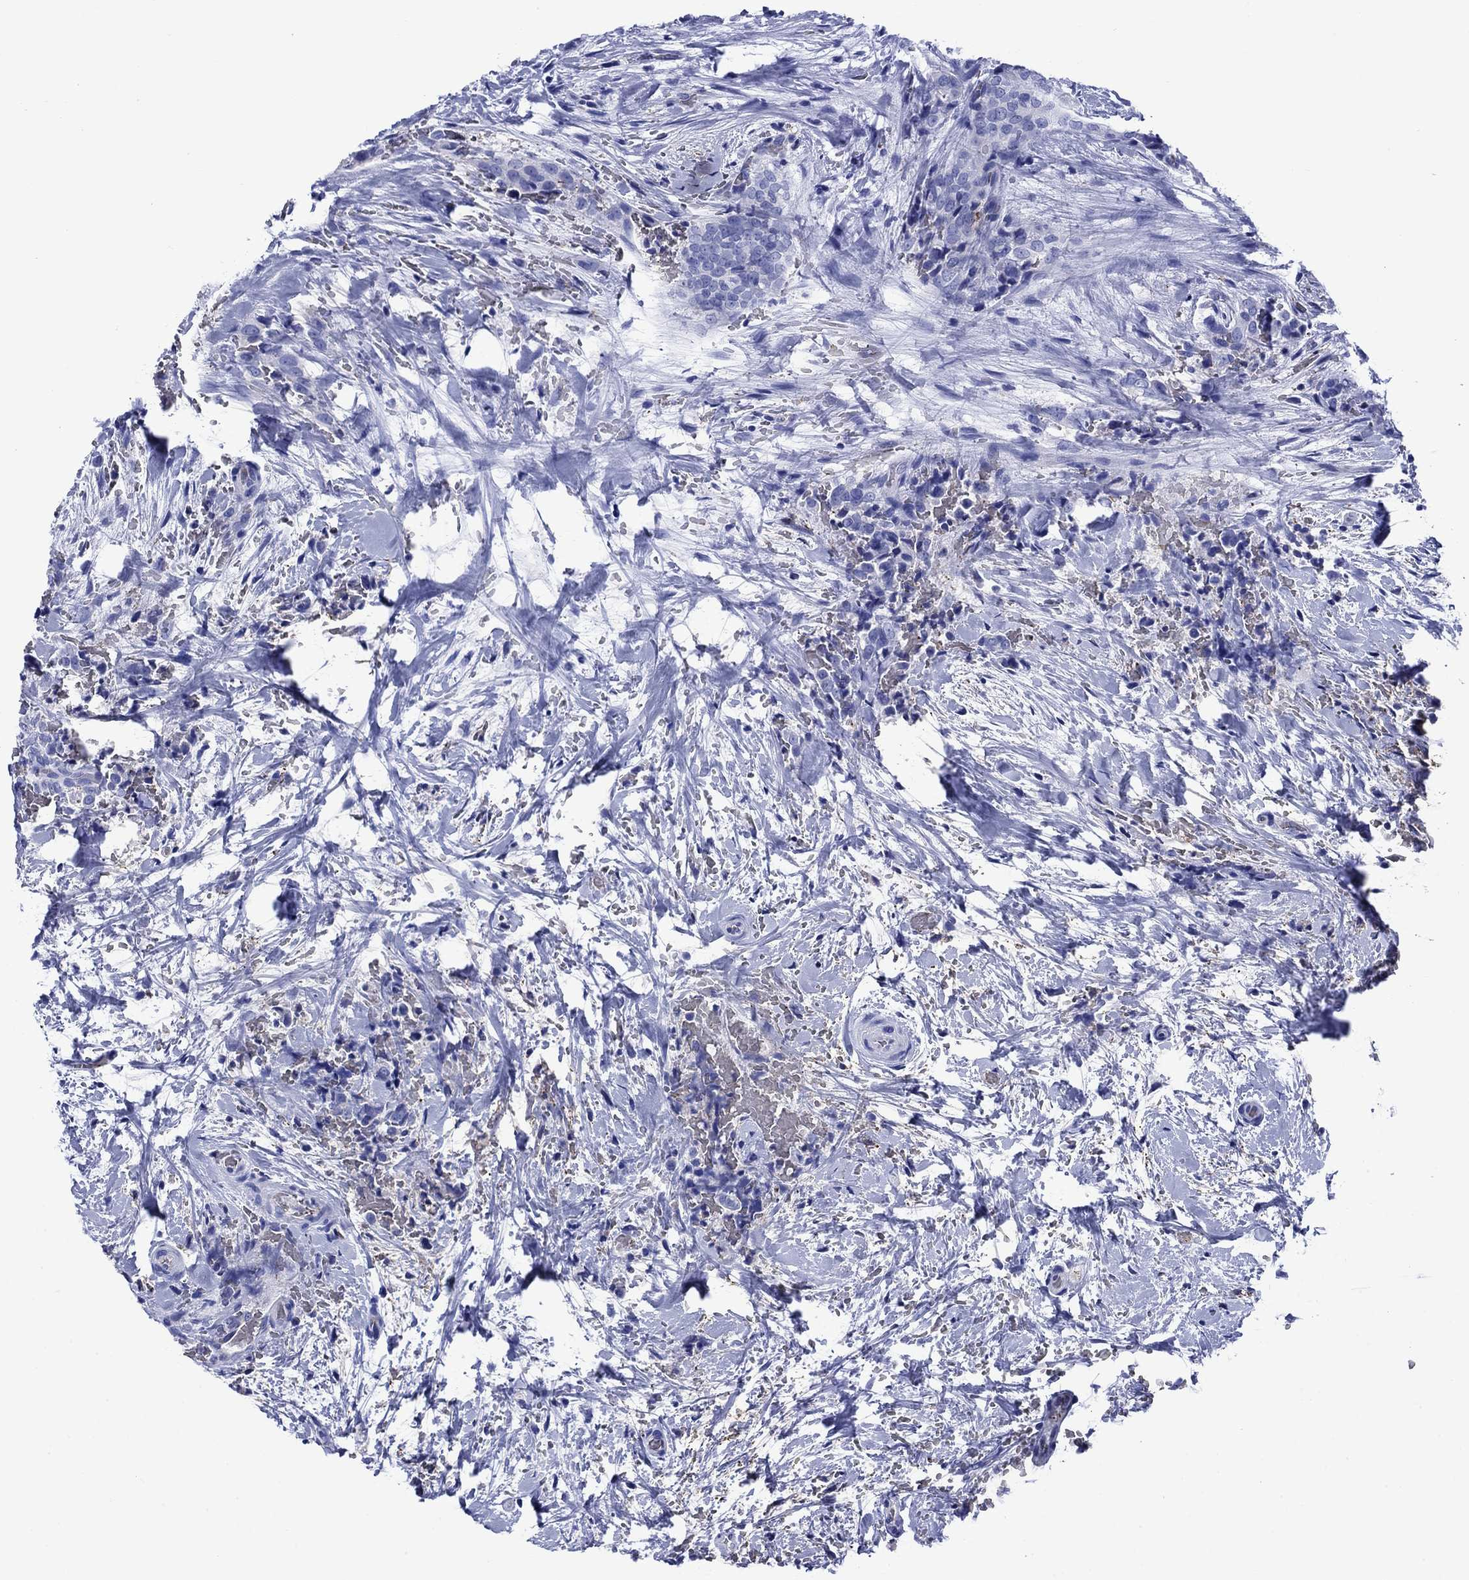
{"staining": {"intensity": "negative", "quantity": "none", "location": "none"}, "tissue": "thyroid cancer", "cell_type": "Tumor cells", "image_type": "cancer", "snomed": [{"axis": "morphology", "description": "Papillary adenocarcinoma, NOS"}, {"axis": "topography", "description": "Thyroid gland"}], "caption": "Tumor cells show no significant expression in thyroid papillary adenocarcinoma.", "gene": "SLC1A2", "patient": {"sex": "male", "age": 61}}